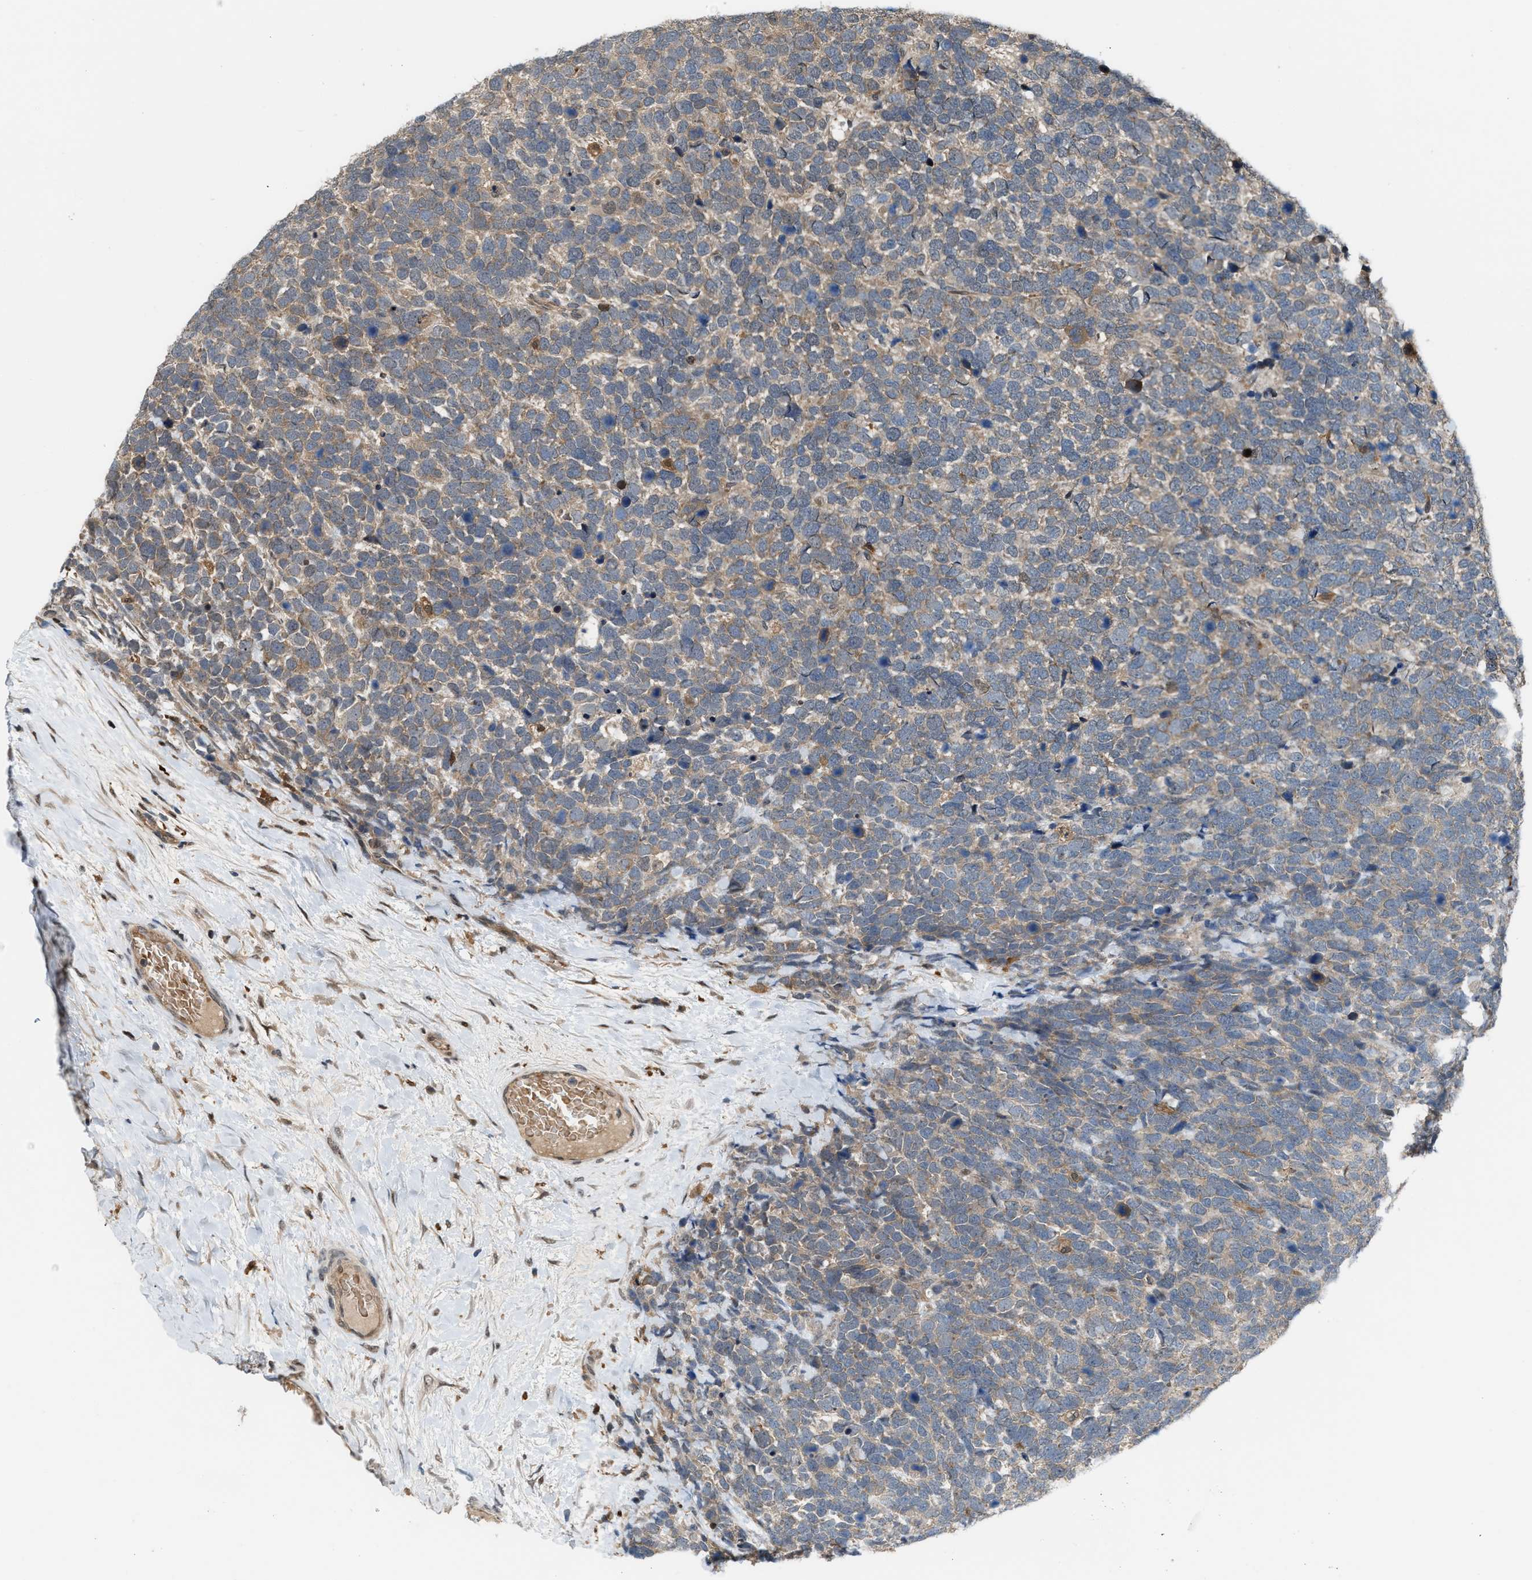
{"staining": {"intensity": "weak", "quantity": ">75%", "location": "cytoplasmic/membranous"}, "tissue": "urothelial cancer", "cell_type": "Tumor cells", "image_type": "cancer", "snomed": [{"axis": "morphology", "description": "Urothelial carcinoma, High grade"}, {"axis": "topography", "description": "Urinary bladder"}], "caption": "Immunohistochemical staining of human urothelial carcinoma (high-grade) demonstrates weak cytoplasmic/membranous protein positivity in about >75% of tumor cells.", "gene": "RFFL", "patient": {"sex": "female", "age": 82}}